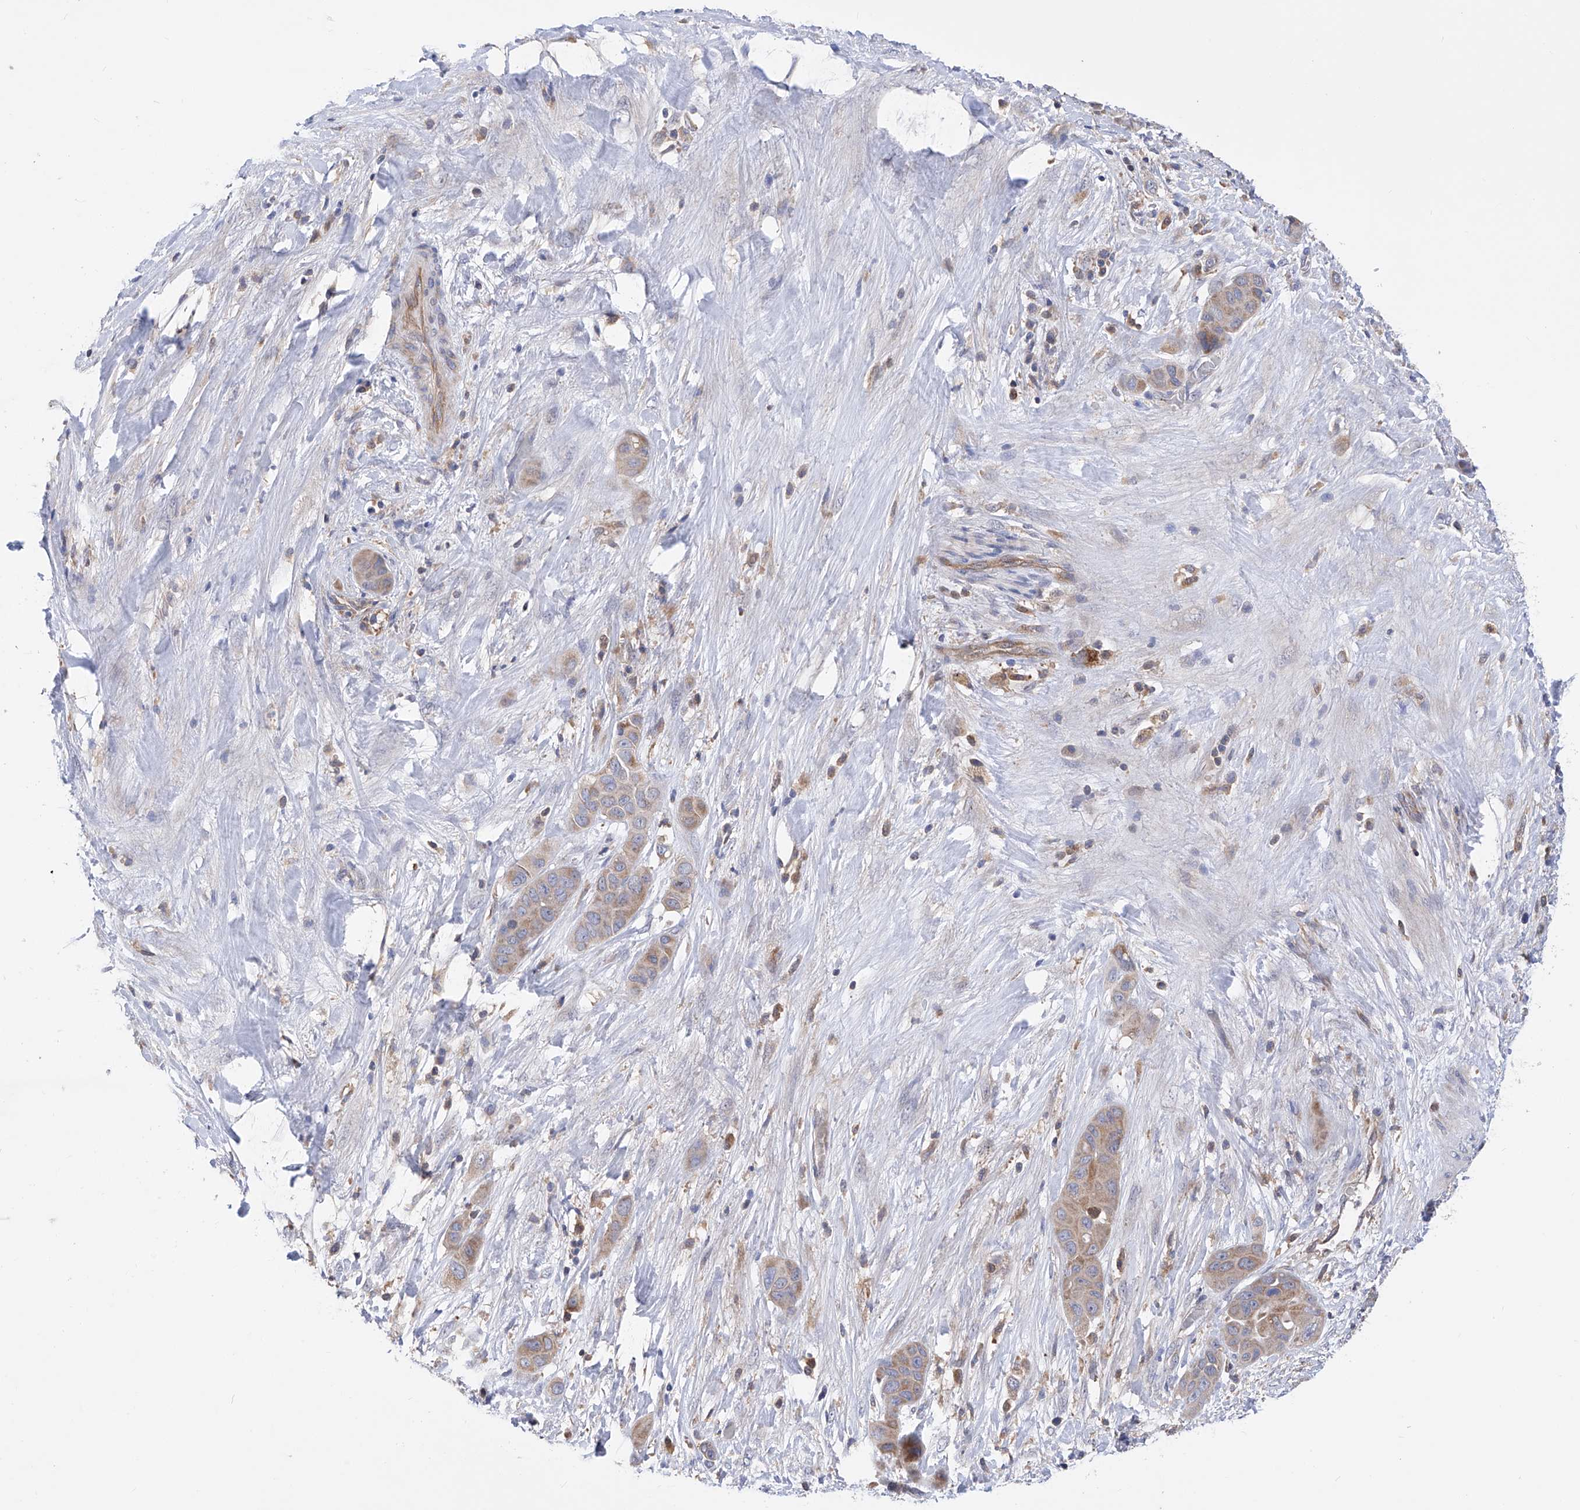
{"staining": {"intensity": "weak", "quantity": ">75%", "location": "cytoplasmic/membranous"}, "tissue": "liver cancer", "cell_type": "Tumor cells", "image_type": "cancer", "snomed": [{"axis": "morphology", "description": "Cholangiocarcinoma"}, {"axis": "topography", "description": "Liver"}], "caption": "Human liver cholangiocarcinoma stained with a protein marker demonstrates weak staining in tumor cells.", "gene": "SPATA20", "patient": {"sex": "female", "age": 52}}